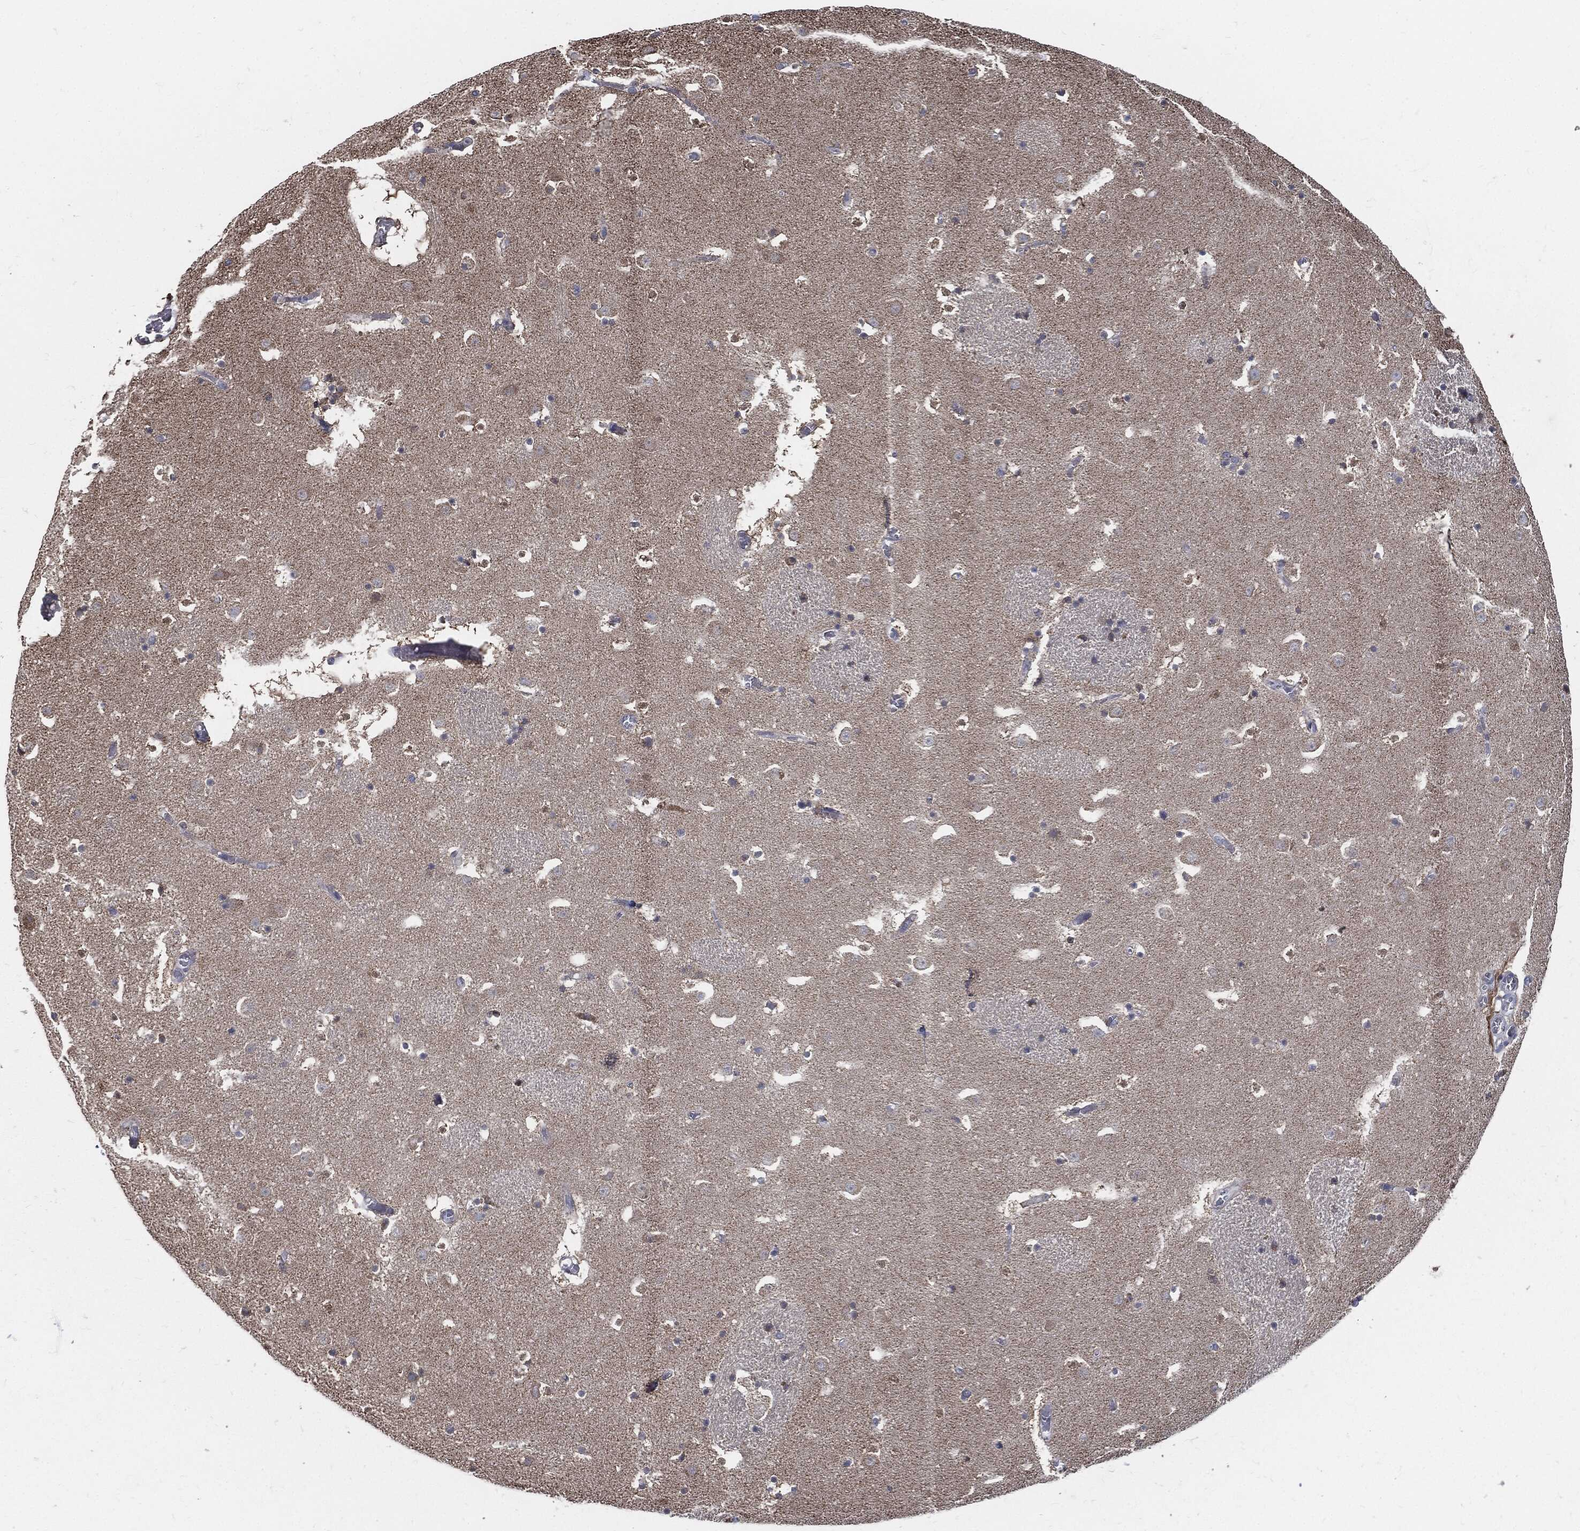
{"staining": {"intensity": "negative", "quantity": "none", "location": "none"}, "tissue": "caudate", "cell_type": "Glial cells", "image_type": "normal", "snomed": [{"axis": "morphology", "description": "Normal tissue, NOS"}, {"axis": "topography", "description": "Lateral ventricle wall"}], "caption": "The photomicrograph exhibits no significant staining in glial cells of caudate. The staining was performed using DAB (3,3'-diaminobenzidine) to visualize the protein expression in brown, while the nuclei were stained in blue with hematoxylin (Magnification: 20x).", "gene": "PRDX4", "patient": {"sex": "female", "age": 42}}